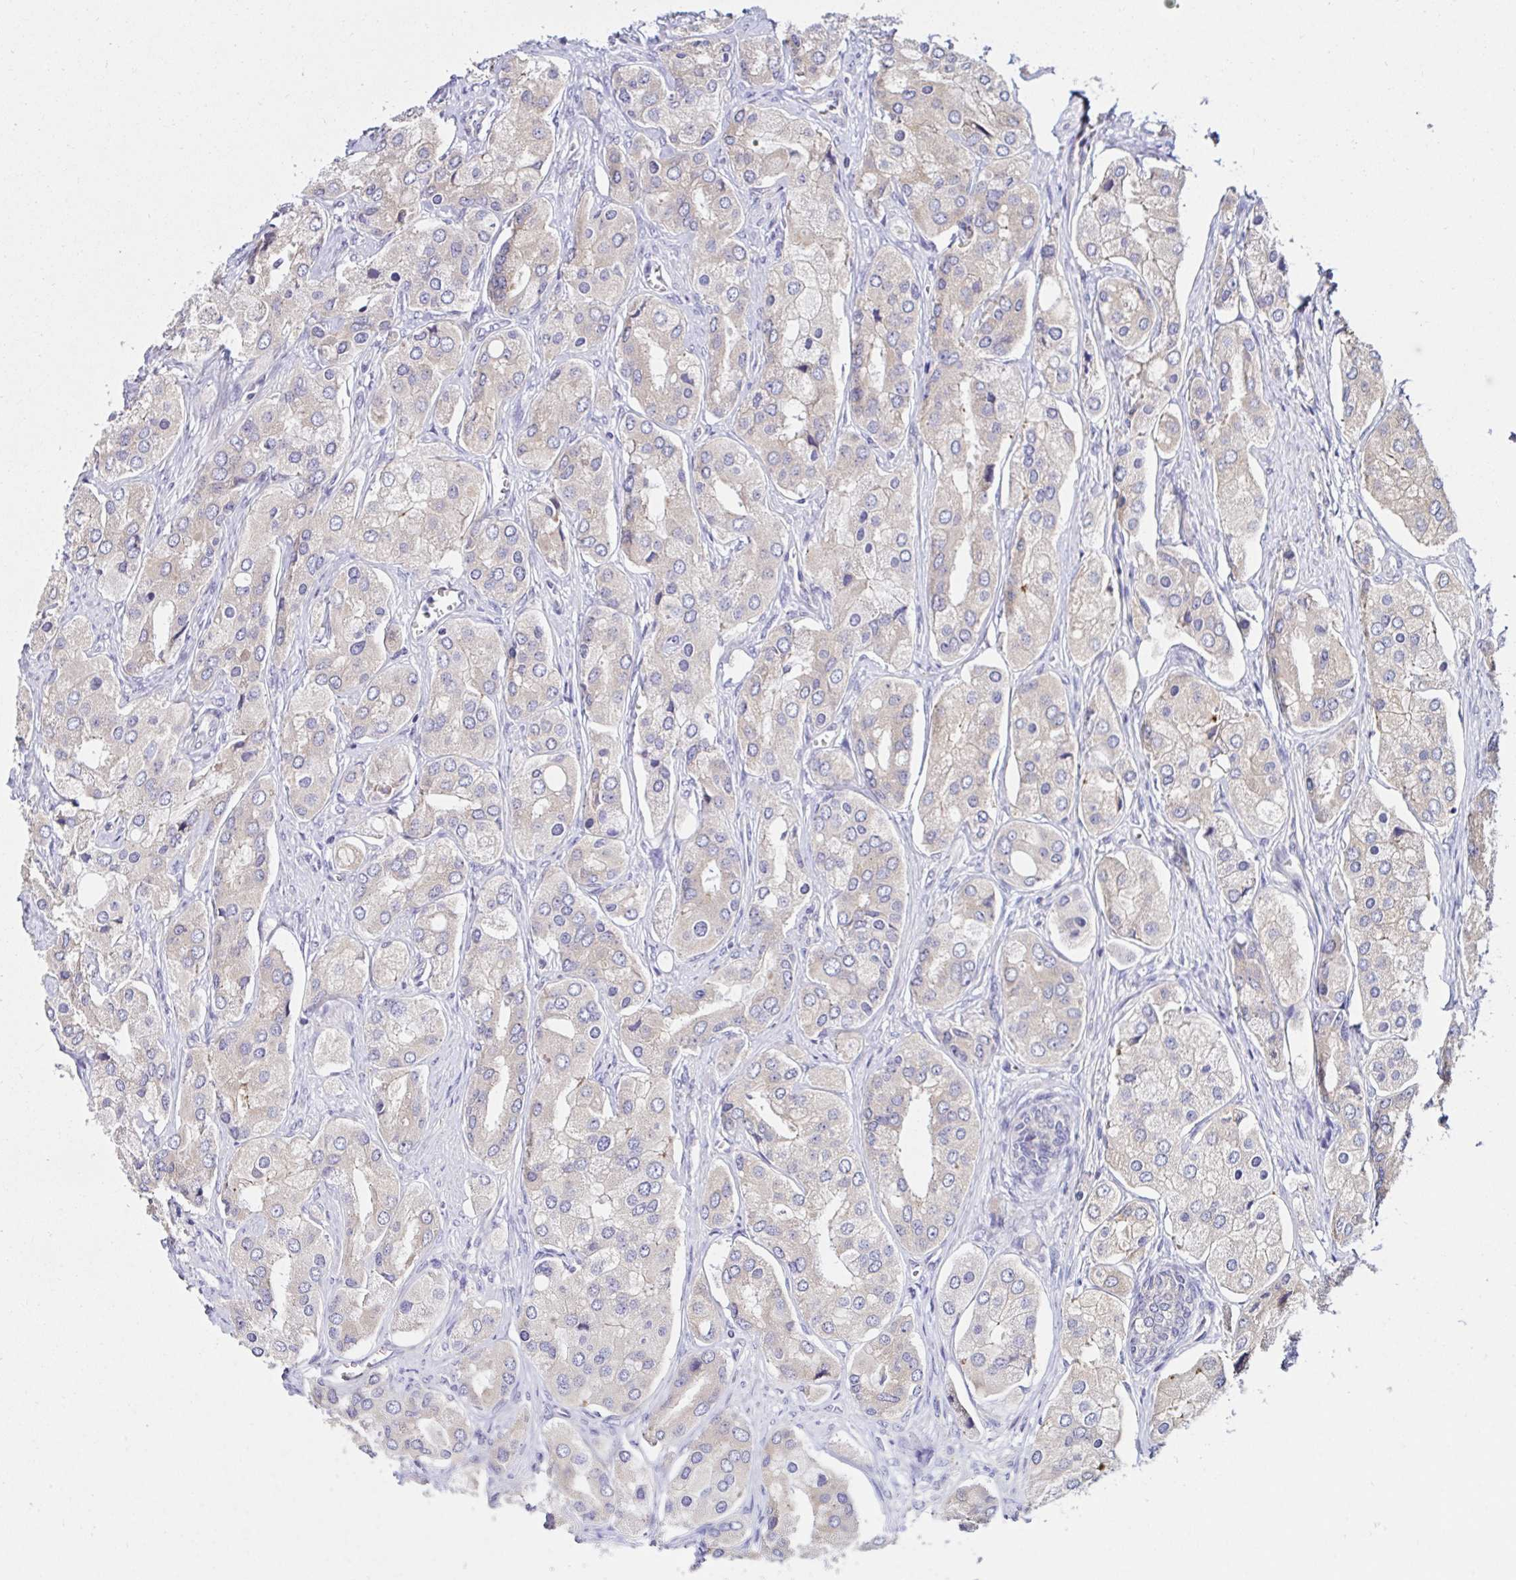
{"staining": {"intensity": "weak", "quantity": "<25%", "location": "cytoplasmic/membranous"}, "tissue": "prostate cancer", "cell_type": "Tumor cells", "image_type": "cancer", "snomed": [{"axis": "morphology", "description": "Adenocarcinoma, Low grade"}, {"axis": "topography", "description": "Prostate"}], "caption": "This is a photomicrograph of immunohistochemistry (IHC) staining of prostate cancer (low-grade adenocarcinoma), which shows no expression in tumor cells. (Brightfield microscopy of DAB (3,3'-diaminobenzidine) IHC at high magnification).", "gene": "VSIG2", "patient": {"sex": "male", "age": 69}}